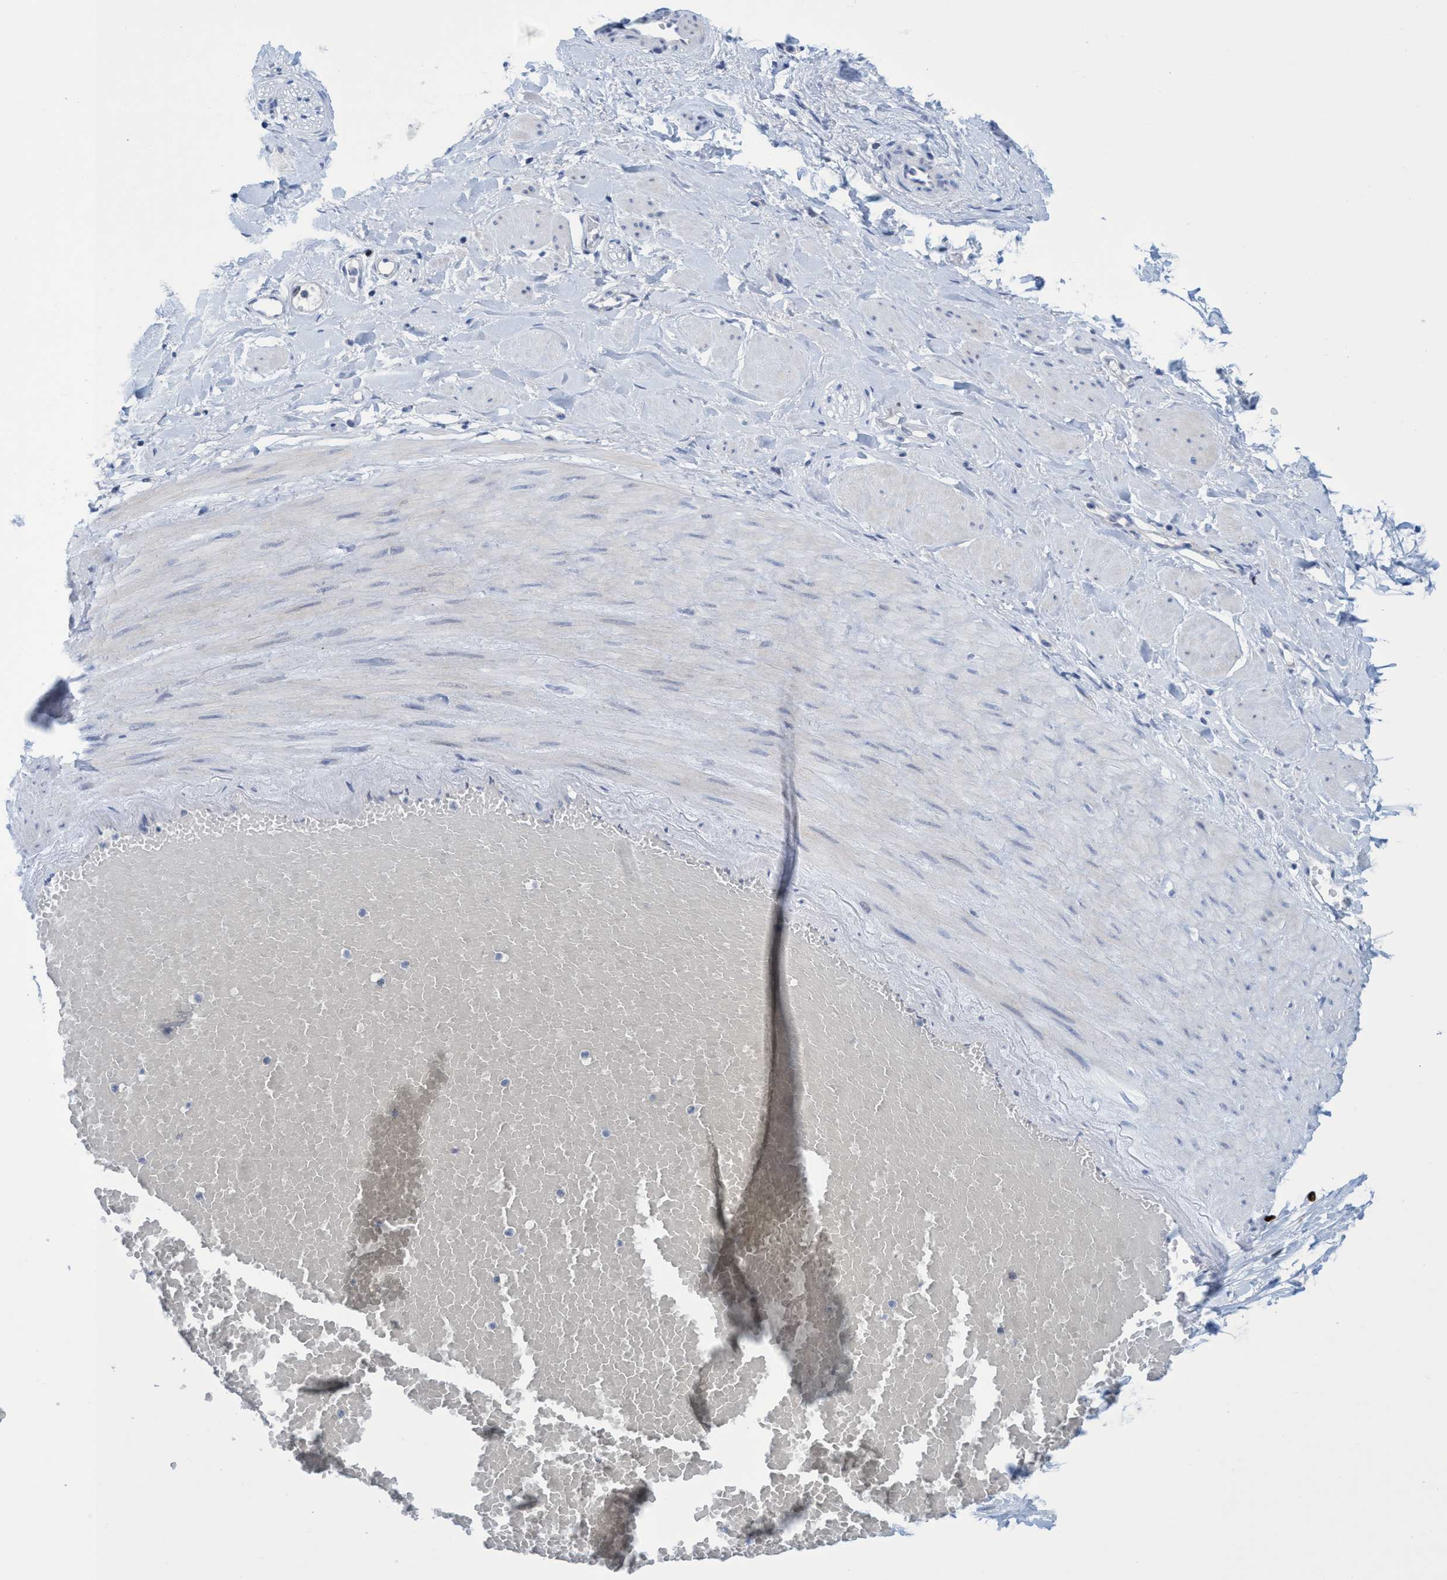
{"staining": {"intensity": "negative", "quantity": "none", "location": "none"}, "tissue": "adipose tissue", "cell_type": "Adipocytes", "image_type": "normal", "snomed": [{"axis": "morphology", "description": "Normal tissue, NOS"}, {"axis": "topography", "description": "Soft tissue"}, {"axis": "topography", "description": "Vascular tissue"}], "caption": "IHC micrograph of benign adipose tissue: adipose tissue stained with DAB (3,3'-diaminobenzidine) demonstrates no significant protein positivity in adipocytes.", "gene": "R3HCC1", "patient": {"sex": "female", "age": 35}}